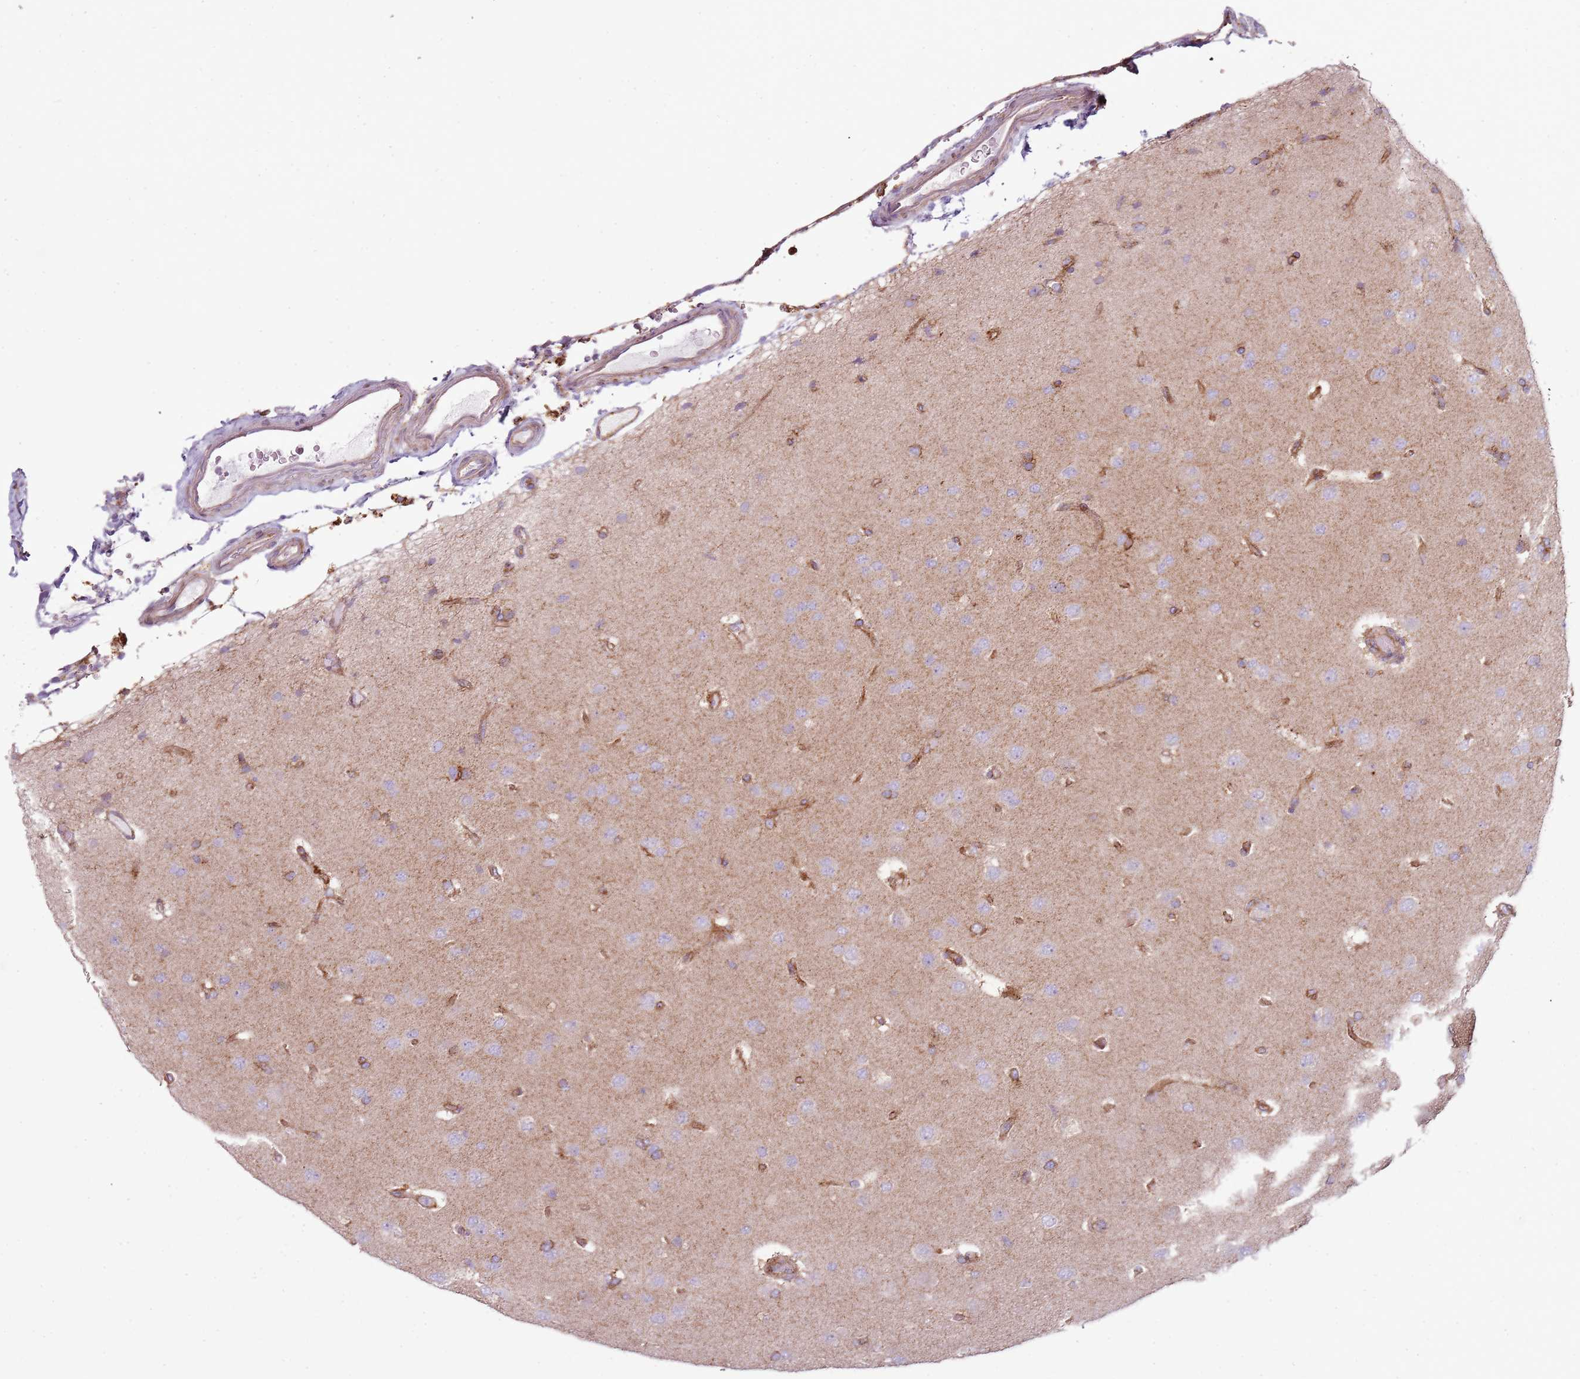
{"staining": {"intensity": "negative", "quantity": "none", "location": "none"}, "tissue": "glioma", "cell_type": "Tumor cells", "image_type": "cancer", "snomed": [{"axis": "morphology", "description": "Glioma, malignant, High grade"}, {"axis": "topography", "description": "Brain"}], "caption": "This is an immunohistochemistry photomicrograph of human malignant high-grade glioma. There is no staining in tumor cells.", "gene": "SNX1", "patient": {"sex": "male", "age": 77}}